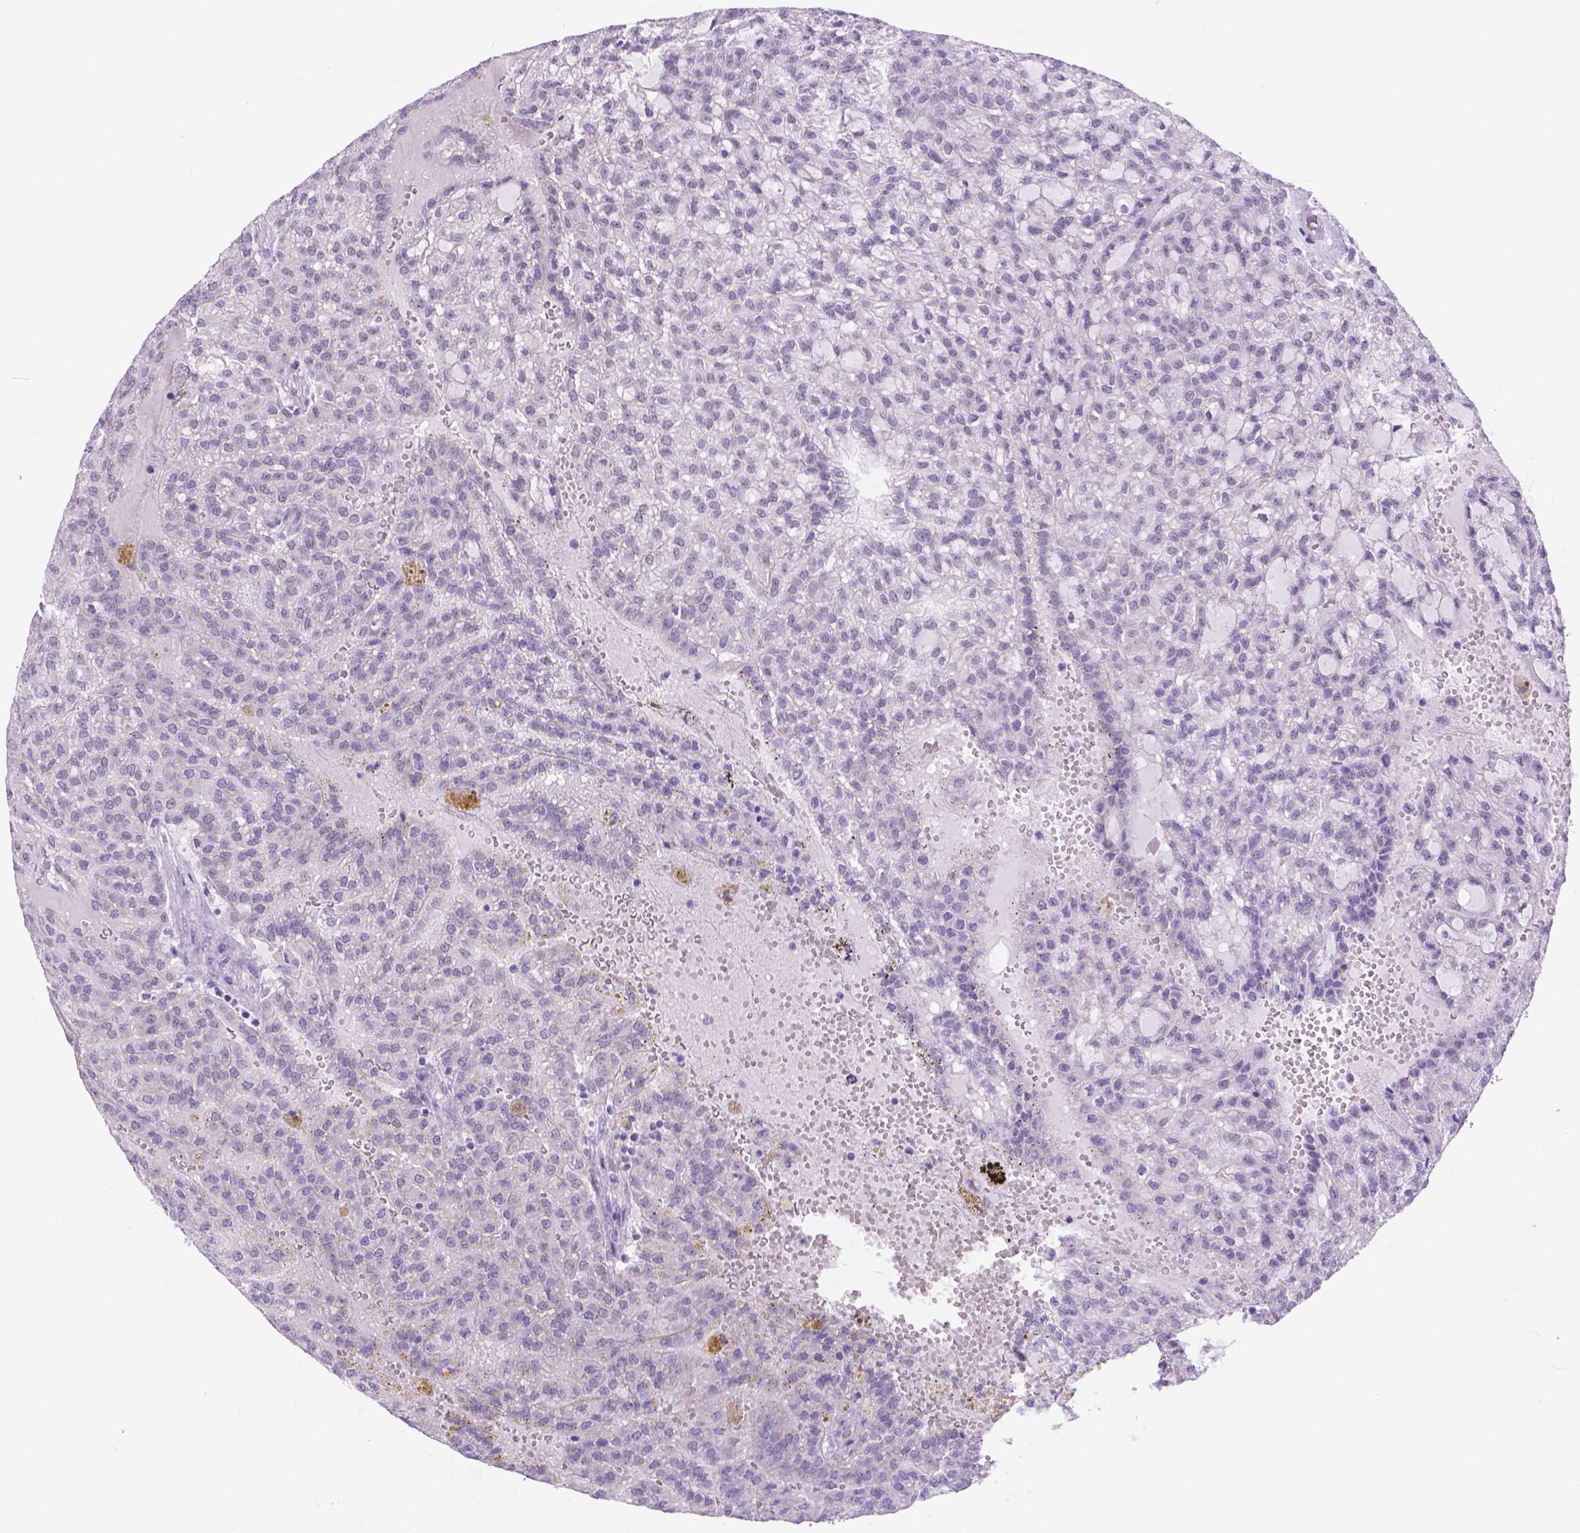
{"staining": {"intensity": "negative", "quantity": "none", "location": "none"}, "tissue": "renal cancer", "cell_type": "Tumor cells", "image_type": "cancer", "snomed": [{"axis": "morphology", "description": "Adenocarcinoma, NOS"}, {"axis": "topography", "description": "Kidney"}], "caption": "High magnification brightfield microscopy of renal adenocarcinoma stained with DAB (brown) and counterstained with hematoxylin (blue): tumor cells show no significant staining.", "gene": "DCC", "patient": {"sex": "male", "age": 63}}